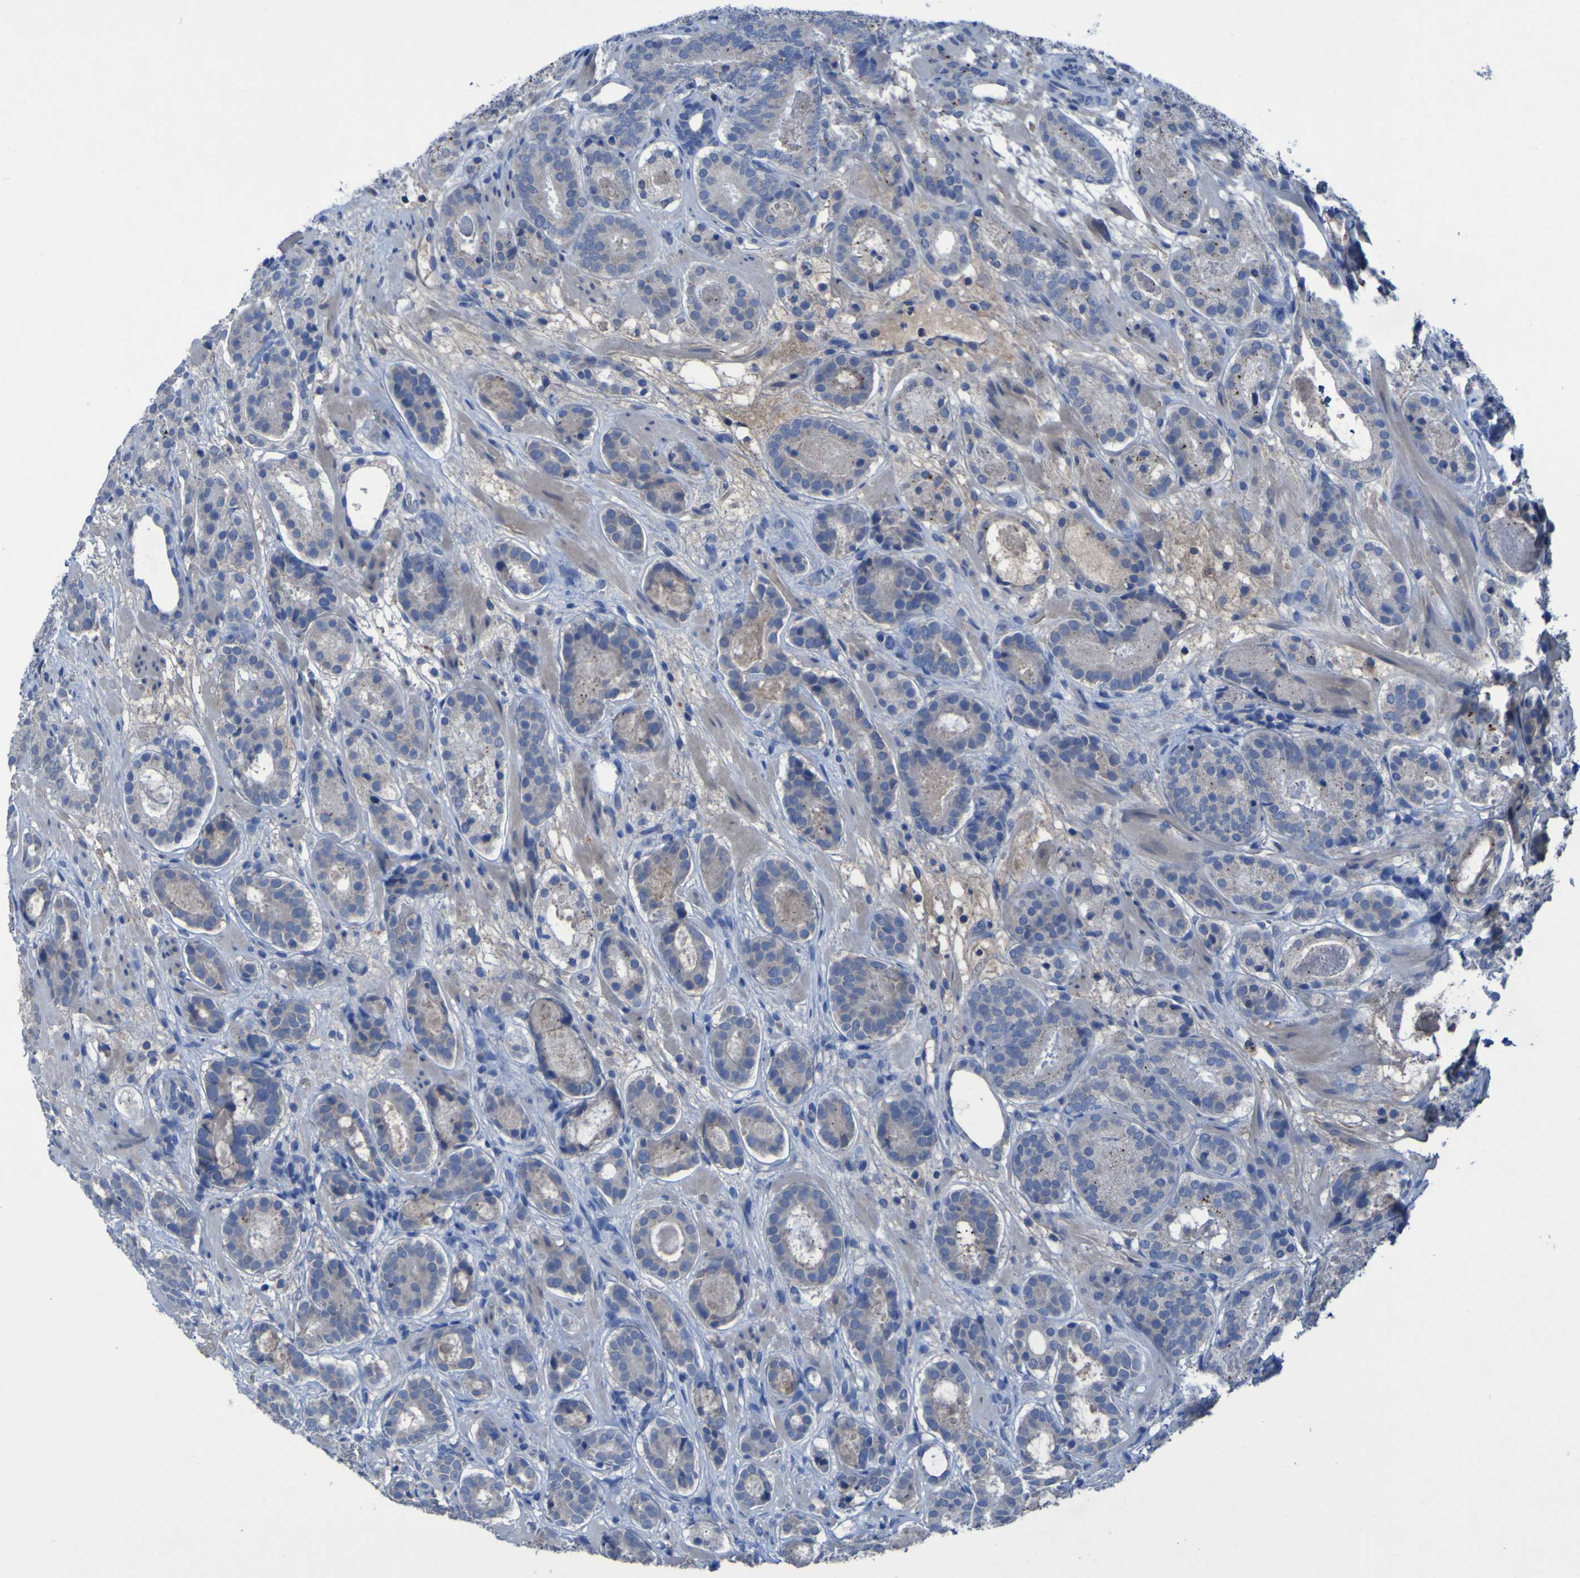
{"staining": {"intensity": "negative", "quantity": "none", "location": "none"}, "tissue": "prostate cancer", "cell_type": "Tumor cells", "image_type": "cancer", "snomed": [{"axis": "morphology", "description": "Adenocarcinoma, Low grade"}, {"axis": "topography", "description": "Prostate"}], "caption": "This is an immunohistochemistry photomicrograph of human prostate adenocarcinoma (low-grade). There is no expression in tumor cells.", "gene": "SGK2", "patient": {"sex": "male", "age": 69}}